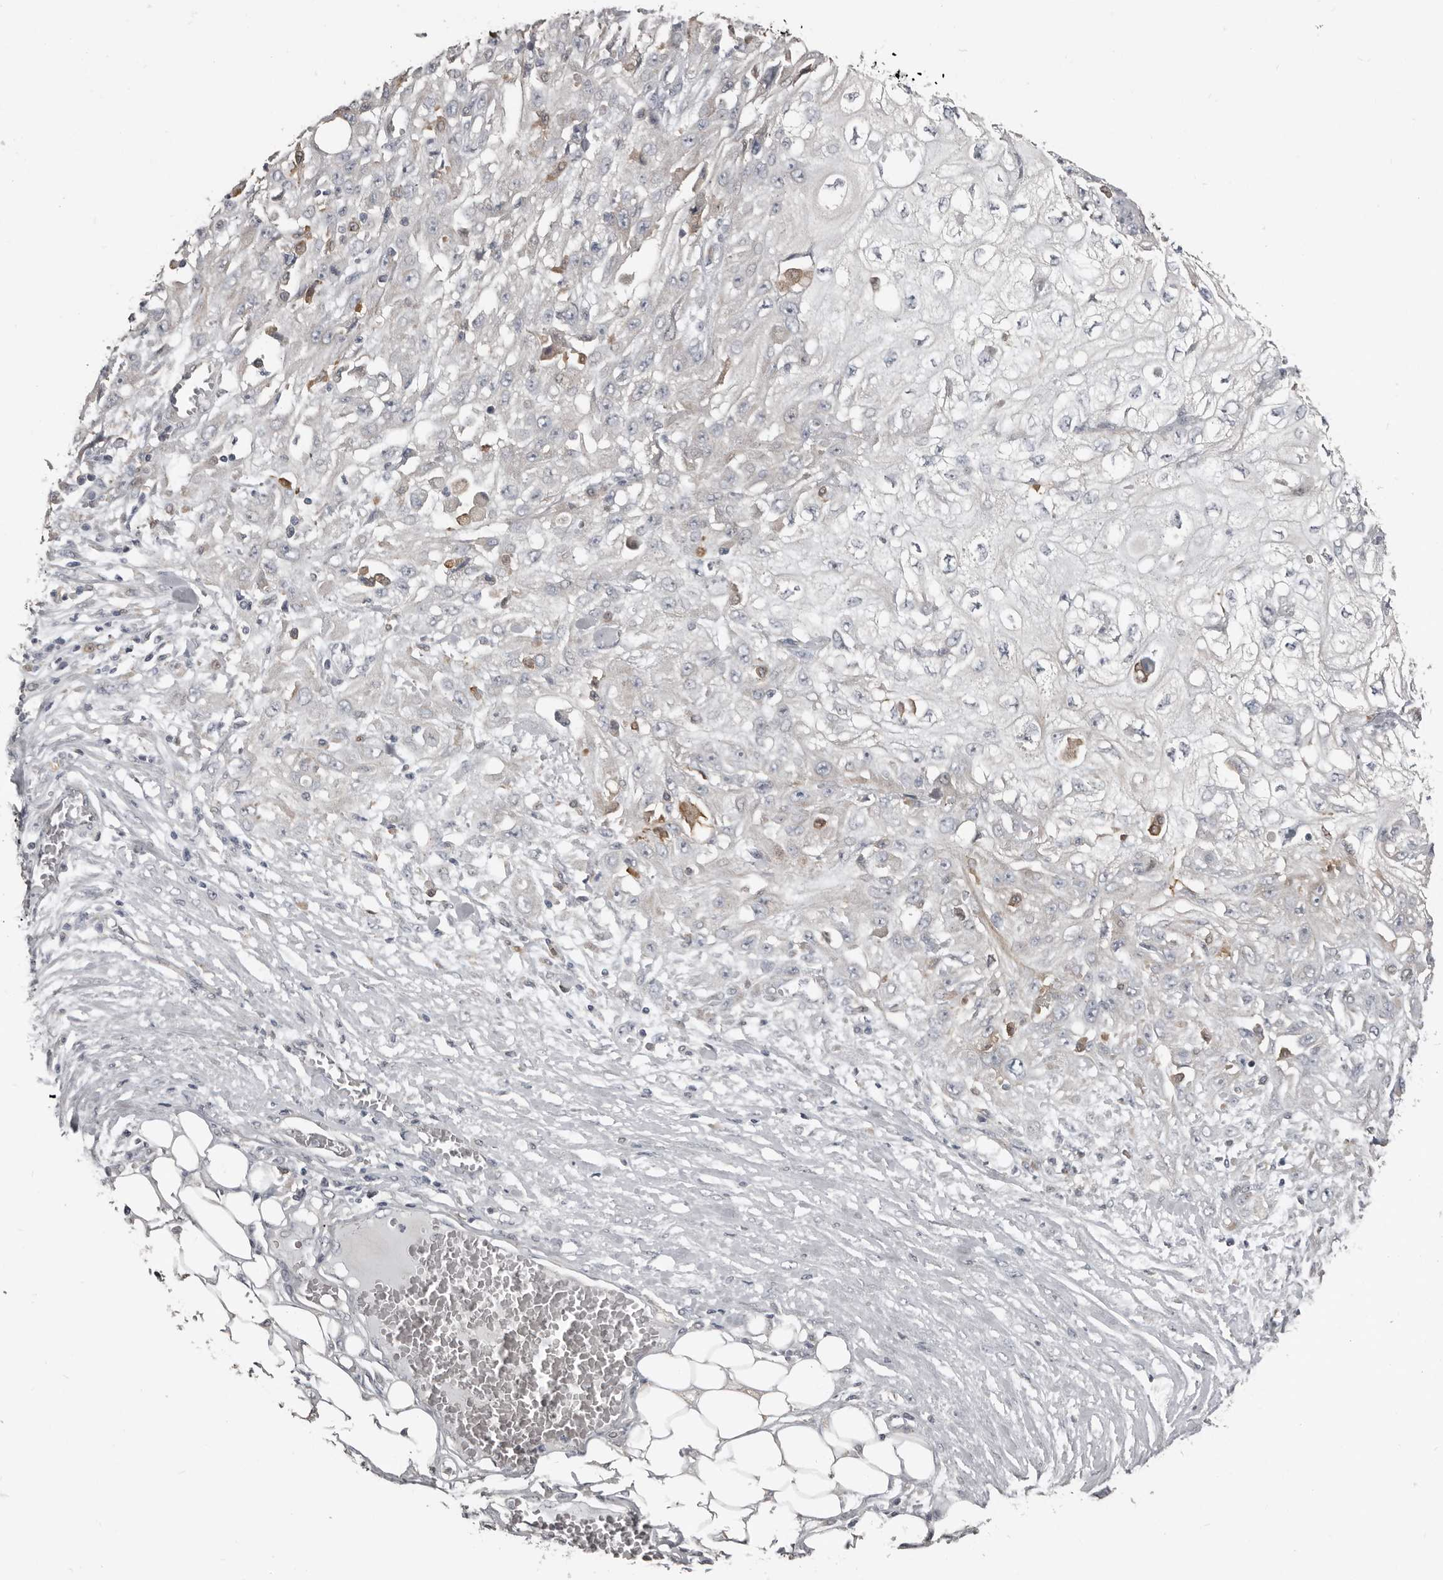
{"staining": {"intensity": "negative", "quantity": "none", "location": "none"}, "tissue": "skin cancer", "cell_type": "Tumor cells", "image_type": "cancer", "snomed": [{"axis": "morphology", "description": "Squamous cell carcinoma, NOS"}, {"axis": "morphology", "description": "Squamous cell carcinoma, metastatic, NOS"}, {"axis": "topography", "description": "Skin"}, {"axis": "topography", "description": "Lymph node"}], "caption": "Human squamous cell carcinoma (skin) stained for a protein using immunohistochemistry displays no expression in tumor cells.", "gene": "KCNJ8", "patient": {"sex": "male", "age": 75}}